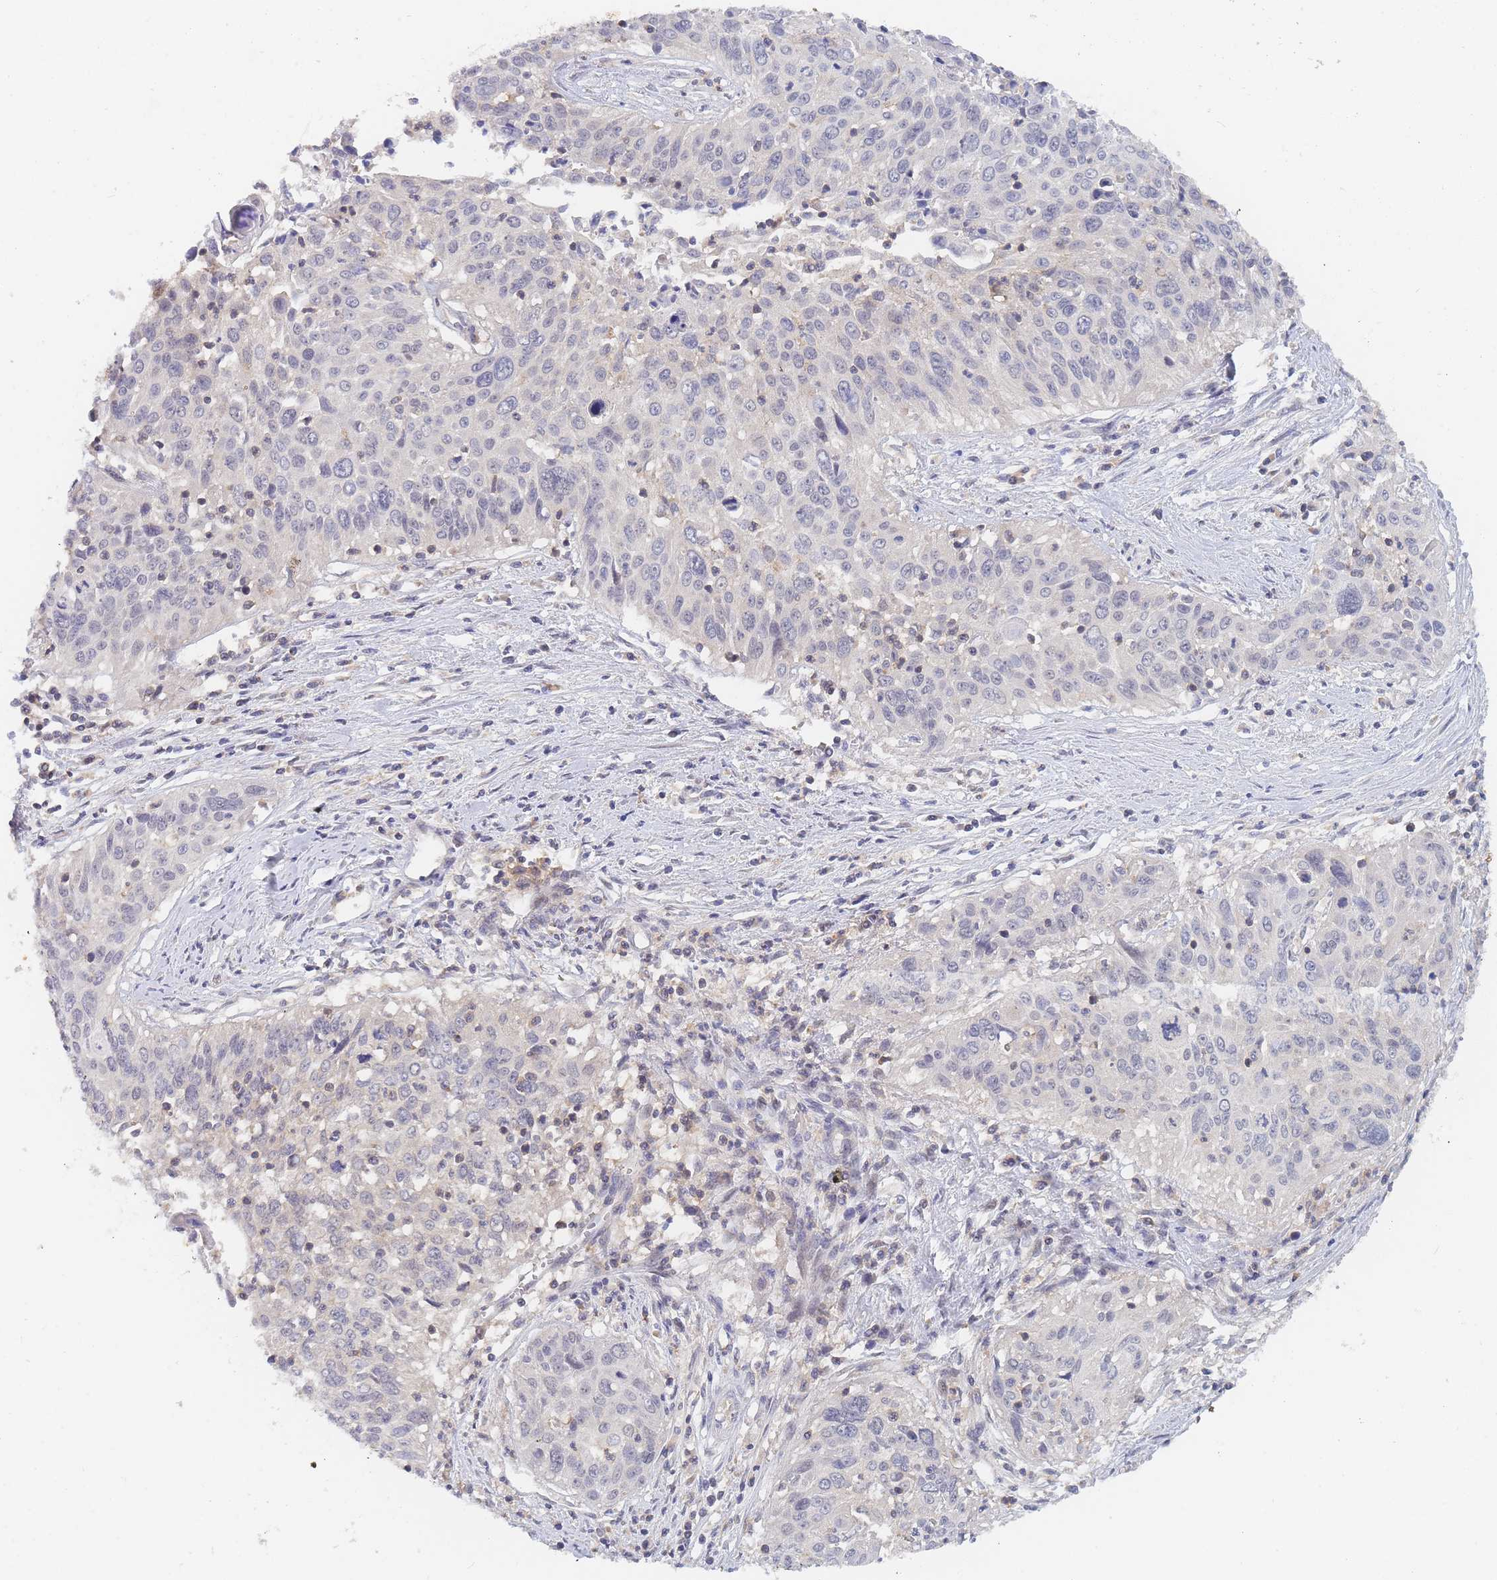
{"staining": {"intensity": "negative", "quantity": "none", "location": "none"}, "tissue": "cervical cancer", "cell_type": "Tumor cells", "image_type": "cancer", "snomed": [{"axis": "morphology", "description": "Squamous cell carcinoma, NOS"}, {"axis": "topography", "description": "Cervix"}], "caption": "Tumor cells are negative for brown protein staining in cervical cancer. Nuclei are stained in blue.", "gene": "PPP6C", "patient": {"sex": "female", "age": 55}}